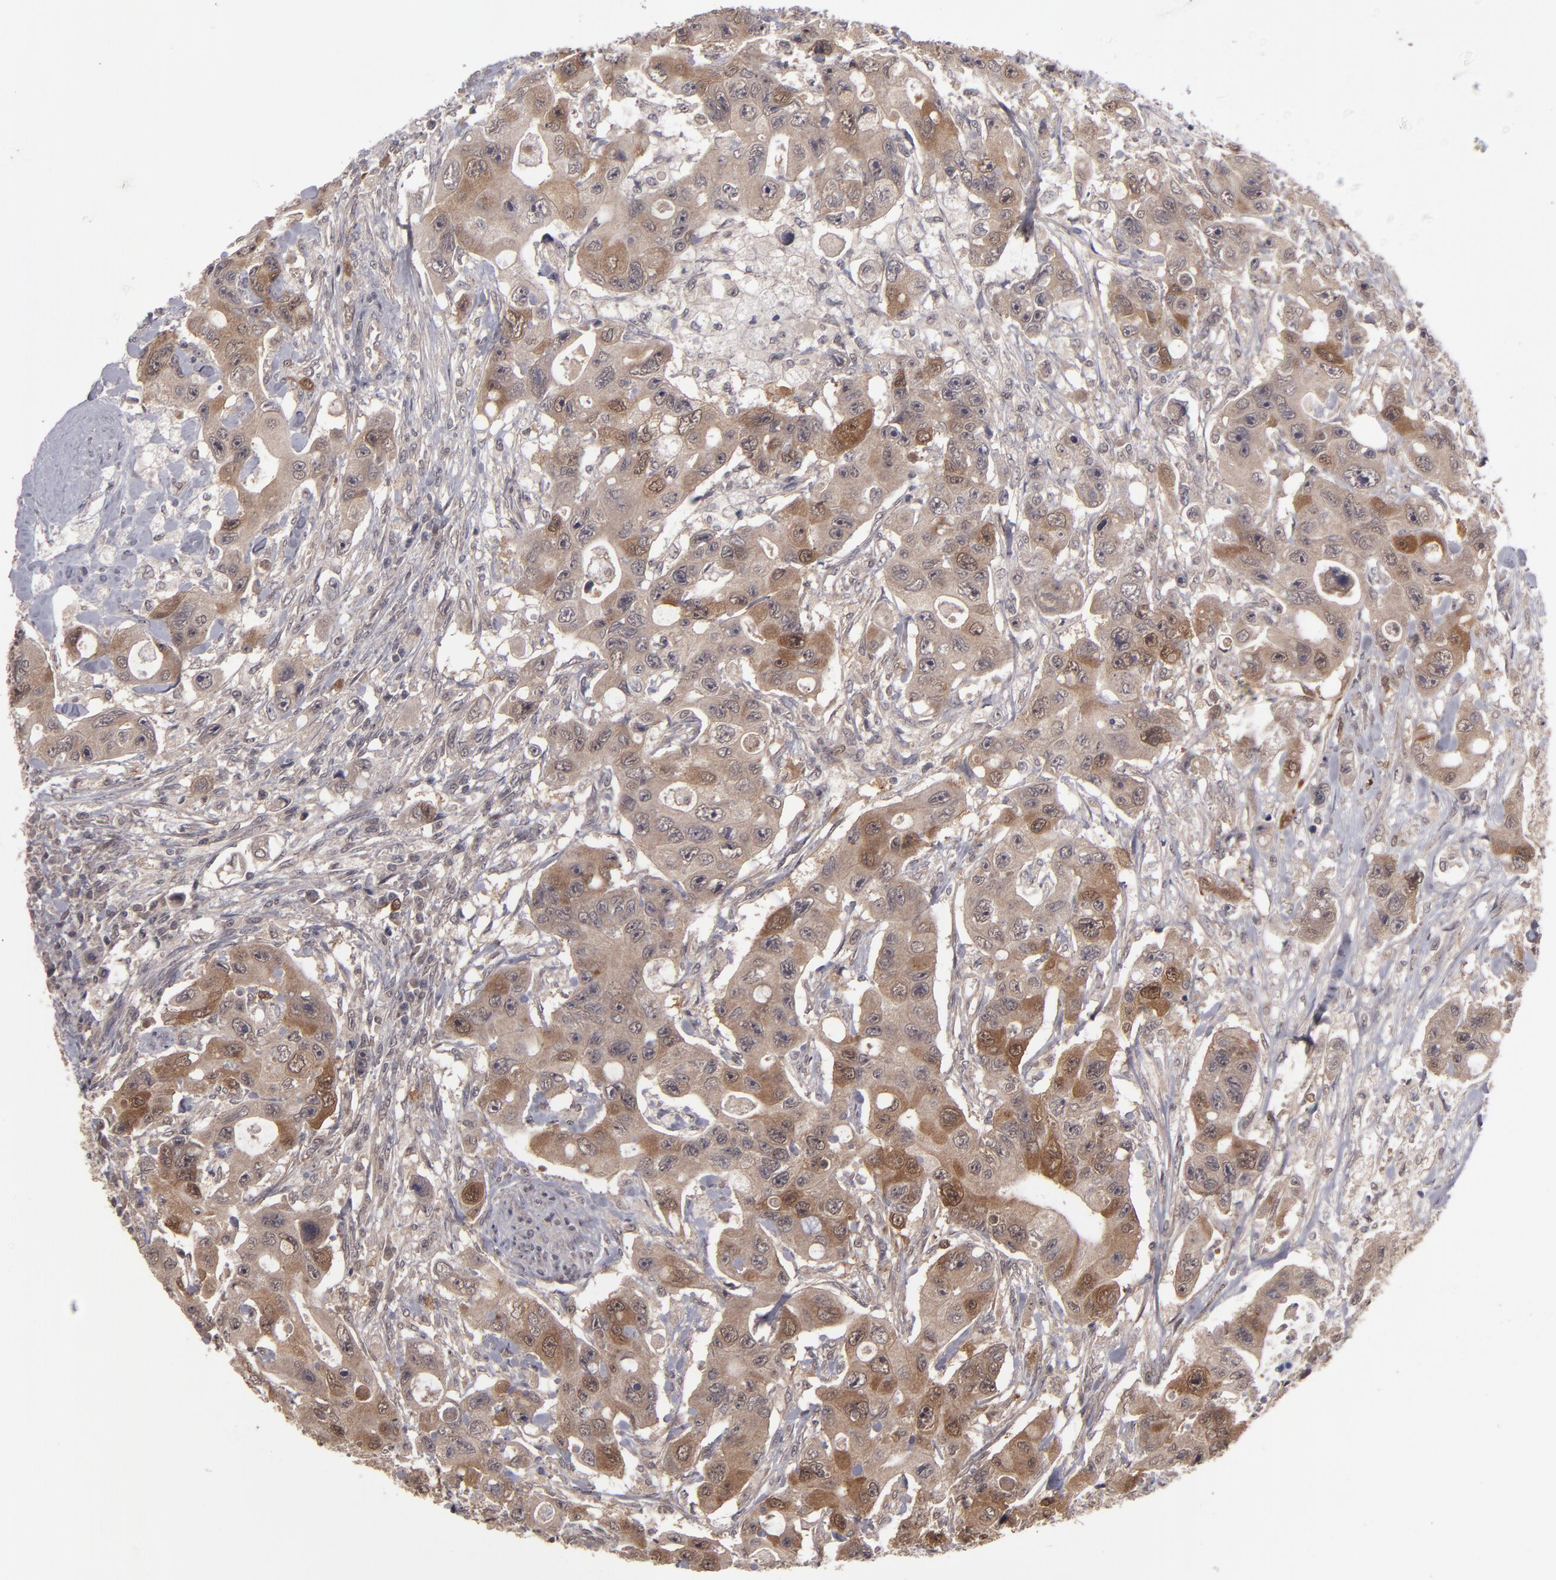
{"staining": {"intensity": "moderate", "quantity": ">75%", "location": "cytoplasmic/membranous"}, "tissue": "colorectal cancer", "cell_type": "Tumor cells", "image_type": "cancer", "snomed": [{"axis": "morphology", "description": "Adenocarcinoma, NOS"}, {"axis": "topography", "description": "Colon"}], "caption": "A brown stain shows moderate cytoplasmic/membranous positivity of a protein in human colorectal cancer (adenocarcinoma) tumor cells. (DAB = brown stain, brightfield microscopy at high magnification).", "gene": "TYMS", "patient": {"sex": "female", "age": 46}}